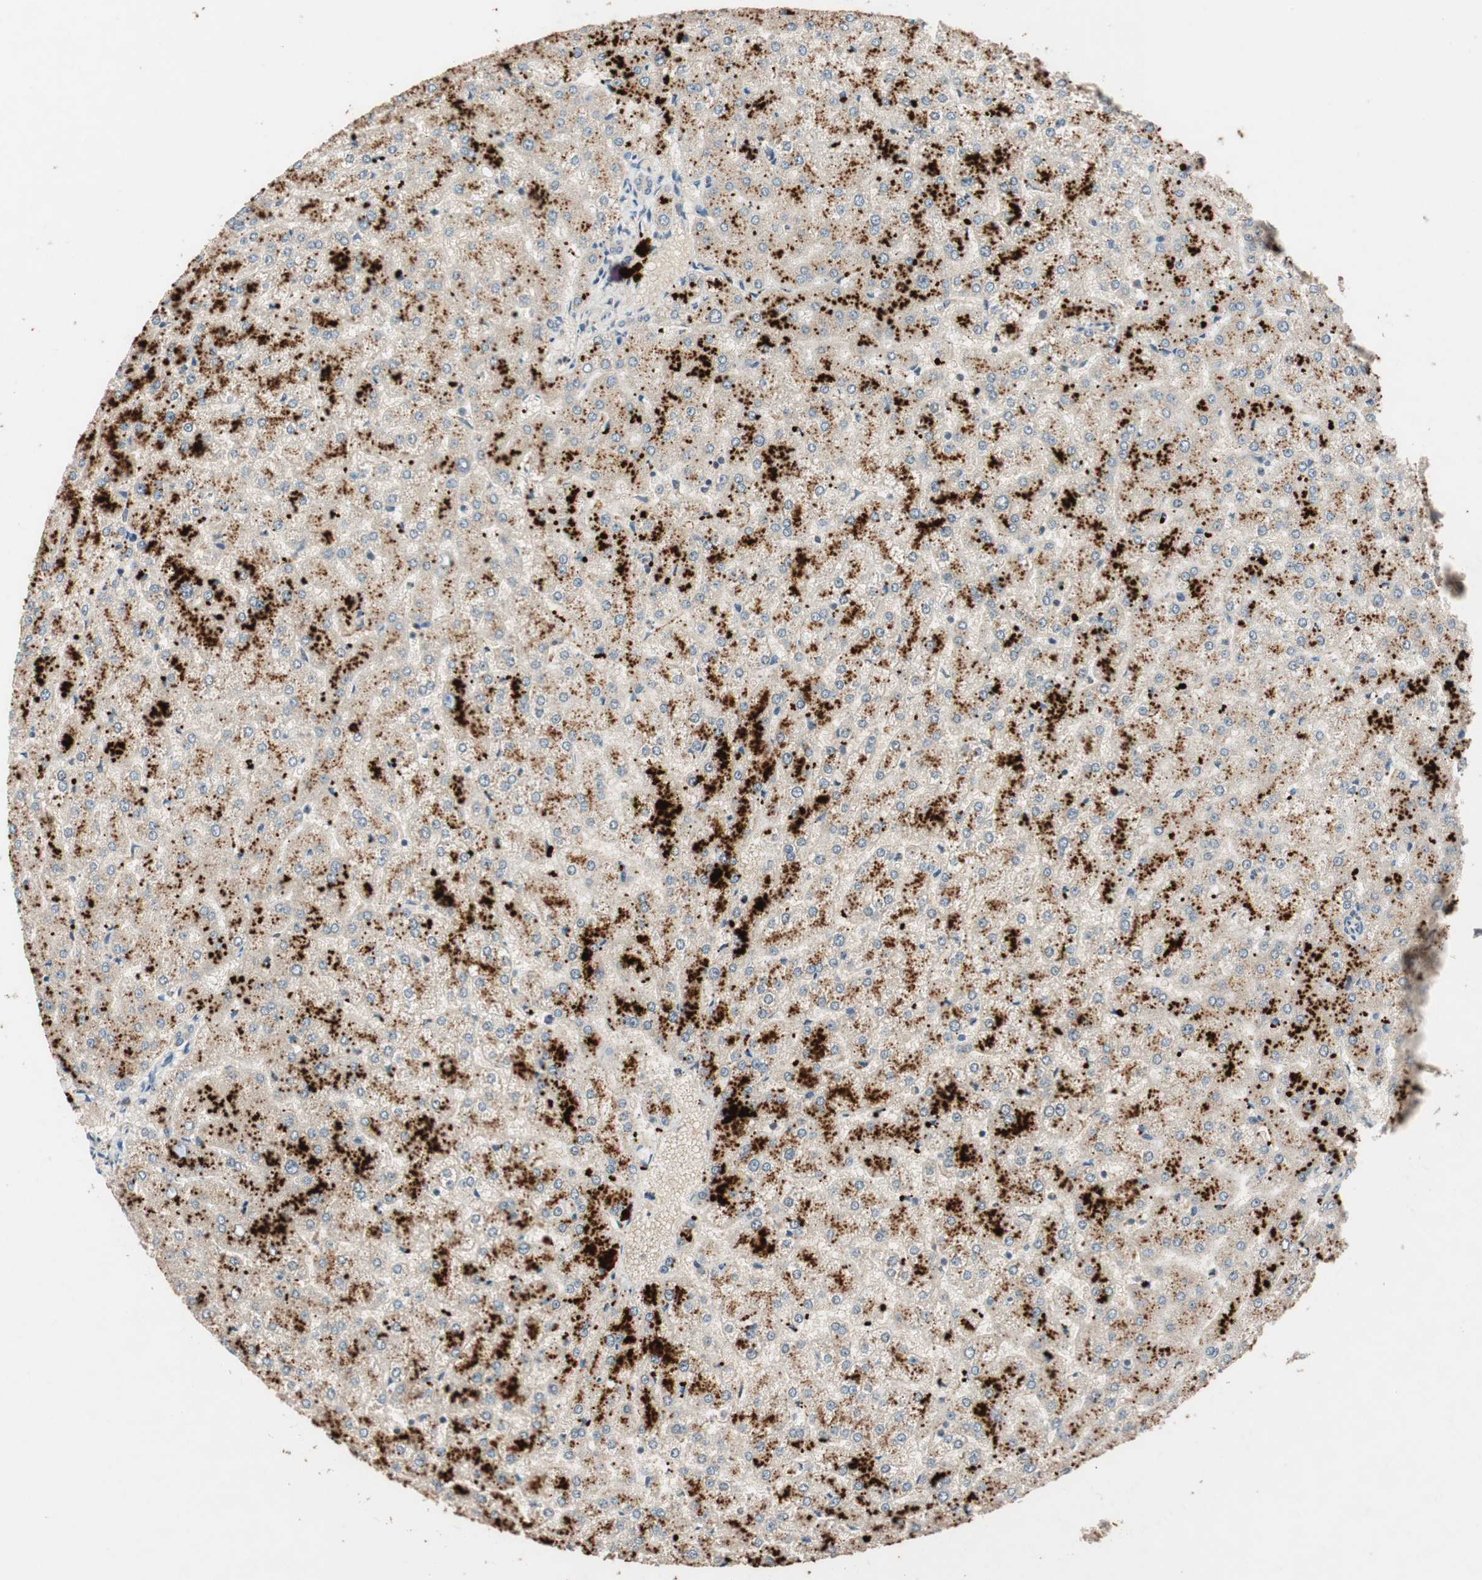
{"staining": {"intensity": "negative", "quantity": "none", "location": "none"}, "tissue": "liver", "cell_type": "Cholangiocytes", "image_type": "normal", "snomed": [{"axis": "morphology", "description": "Normal tissue, NOS"}, {"axis": "topography", "description": "Liver"}], "caption": "A high-resolution photomicrograph shows IHC staining of benign liver, which exhibits no significant expression in cholangiocytes.", "gene": "GLB1", "patient": {"sex": "female", "age": 32}}